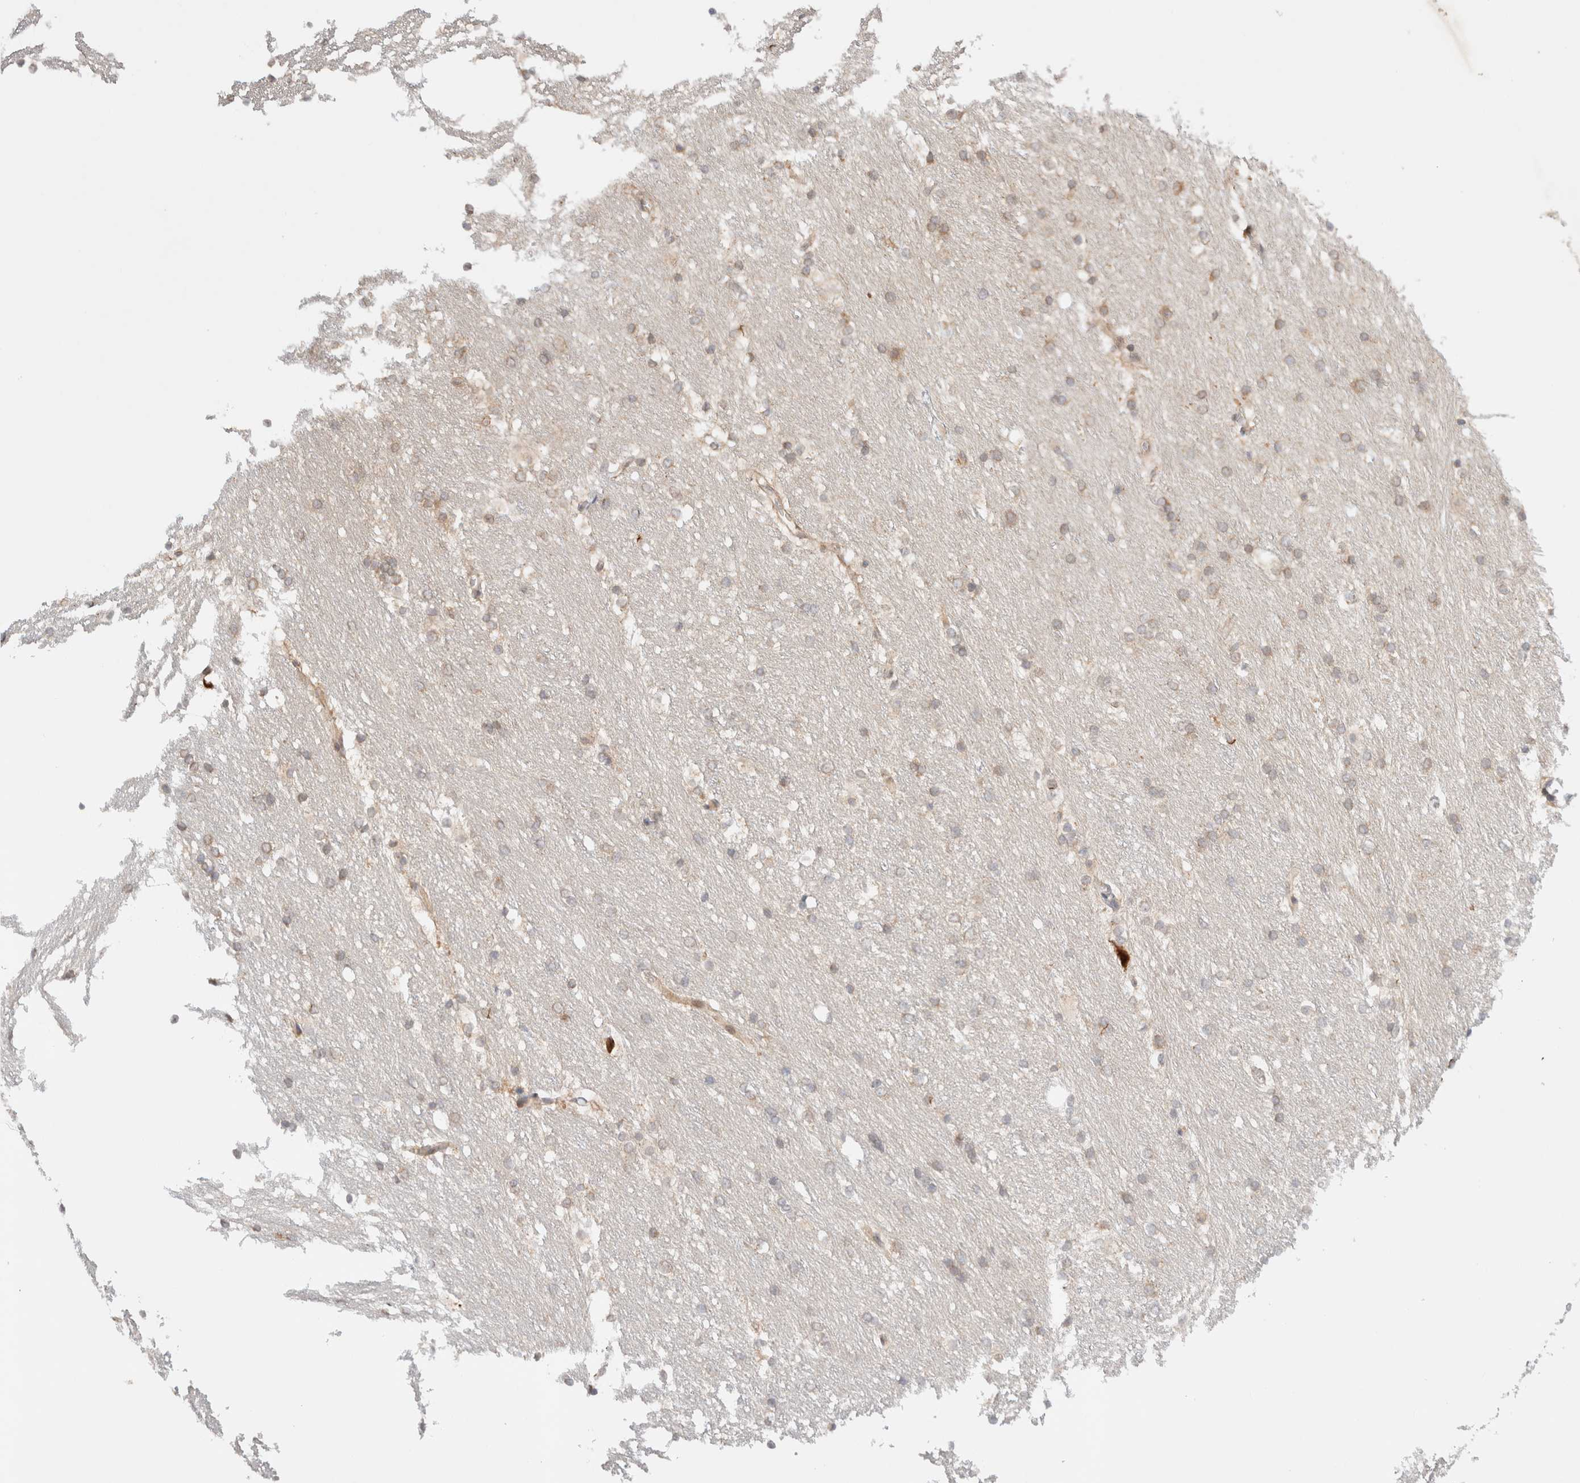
{"staining": {"intensity": "moderate", "quantity": "<25%", "location": "cytoplasmic/membranous"}, "tissue": "caudate", "cell_type": "Glial cells", "image_type": "normal", "snomed": [{"axis": "morphology", "description": "Normal tissue, NOS"}, {"axis": "topography", "description": "Lateral ventricle wall"}], "caption": "IHC histopathology image of normal caudate: human caudate stained using IHC demonstrates low levels of moderate protein expression localized specifically in the cytoplasmic/membranous of glial cells, appearing as a cytoplasmic/membranous brown color.", "gene": "GCN1", "patient": {"sex": "female", "age": 19}}